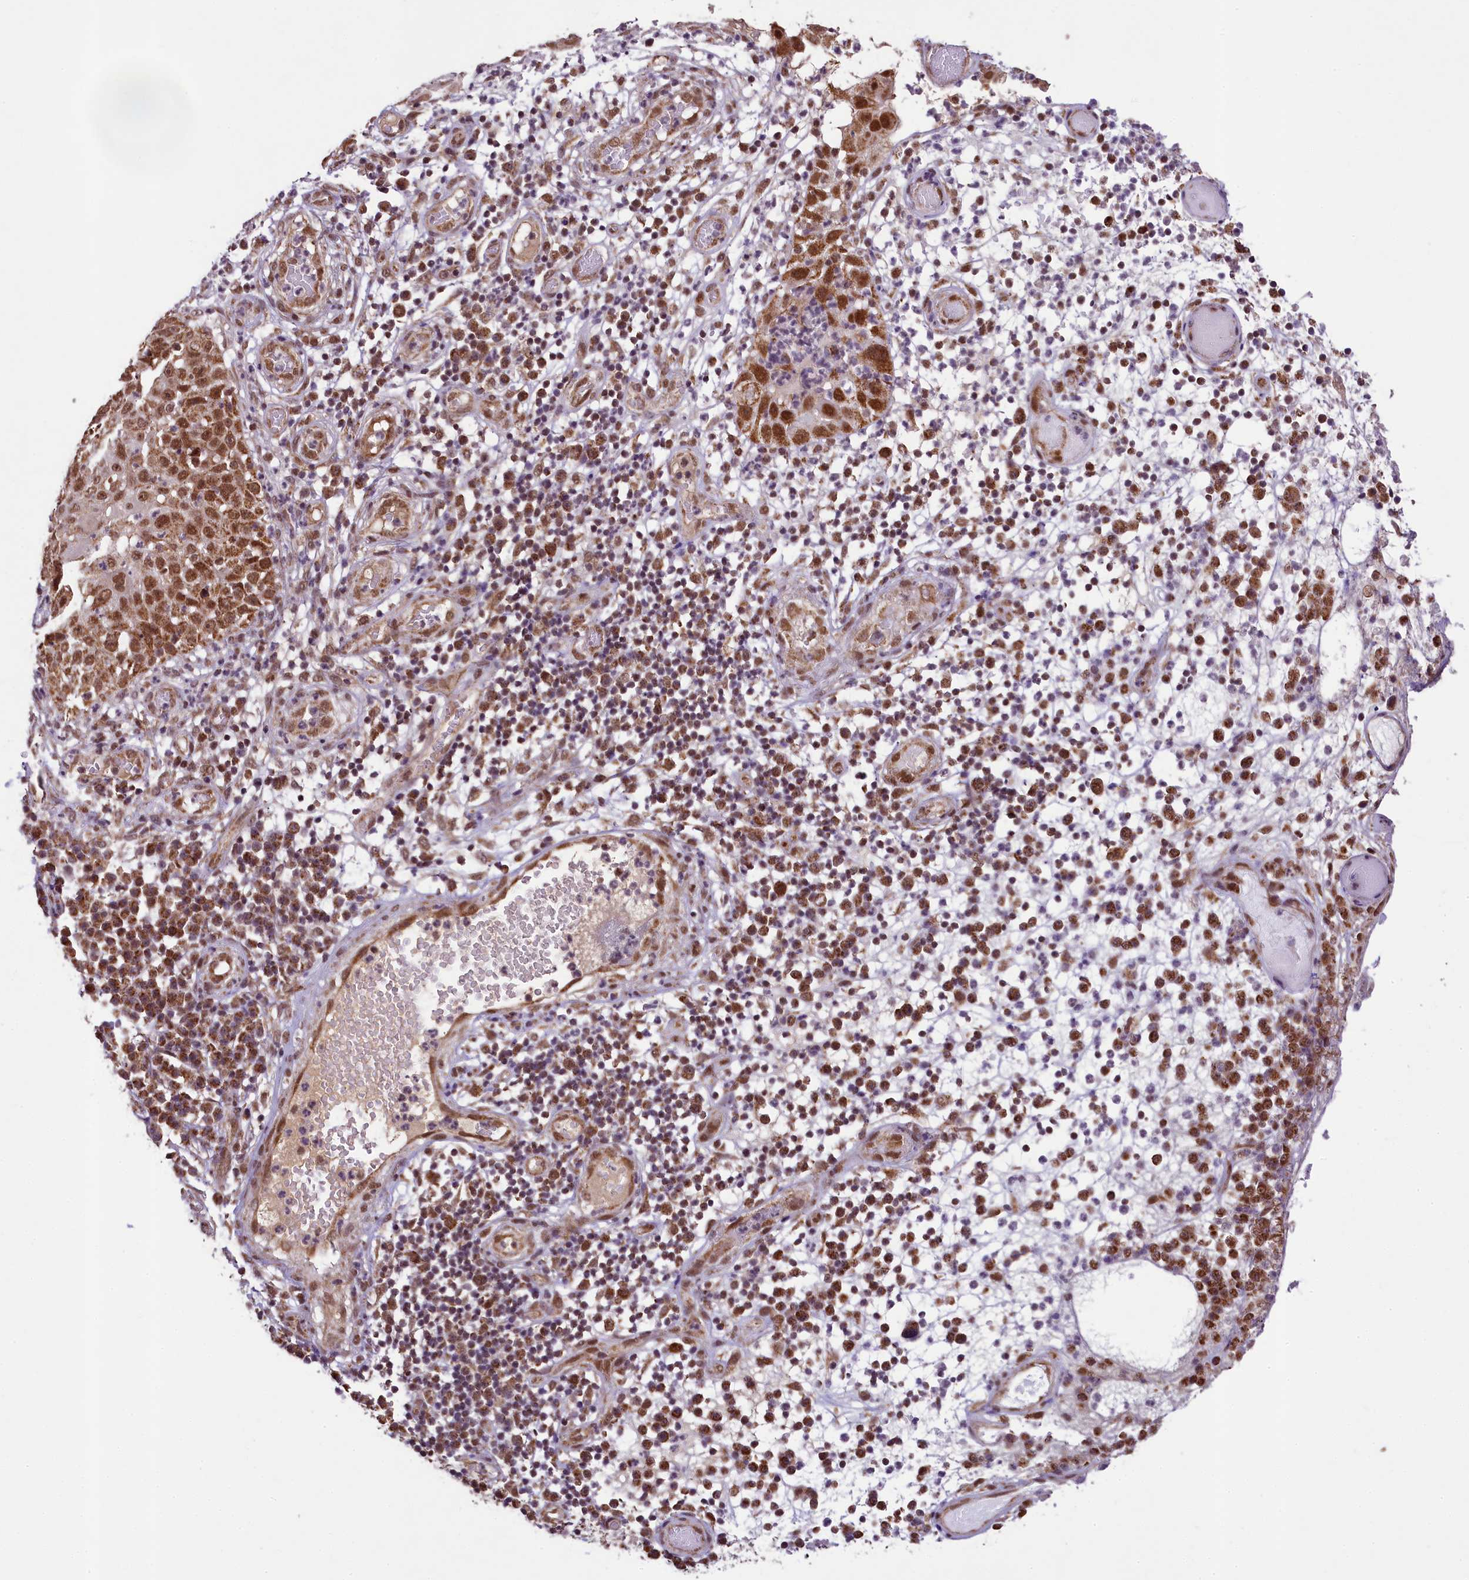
{"staining": {"intensity": "strong", "quantity": ">75%", "location": "nuclear"}, "tissue": "skin cancer", "cell_type": "Tumor cells", "image_type": "cancer", "snomed": [{"axis": "morphology", "description": "Squamous cell carcinoma, NOS"}, {"axis": "topography", "description": "Skin"}], "caption": "Skin squamous cell carcinoma tissue demonstrates strong nuclear positivity in approximately >75% of tumor cells", "gene": "PAF1", "patient": {"sex": "female", "age": 44}}